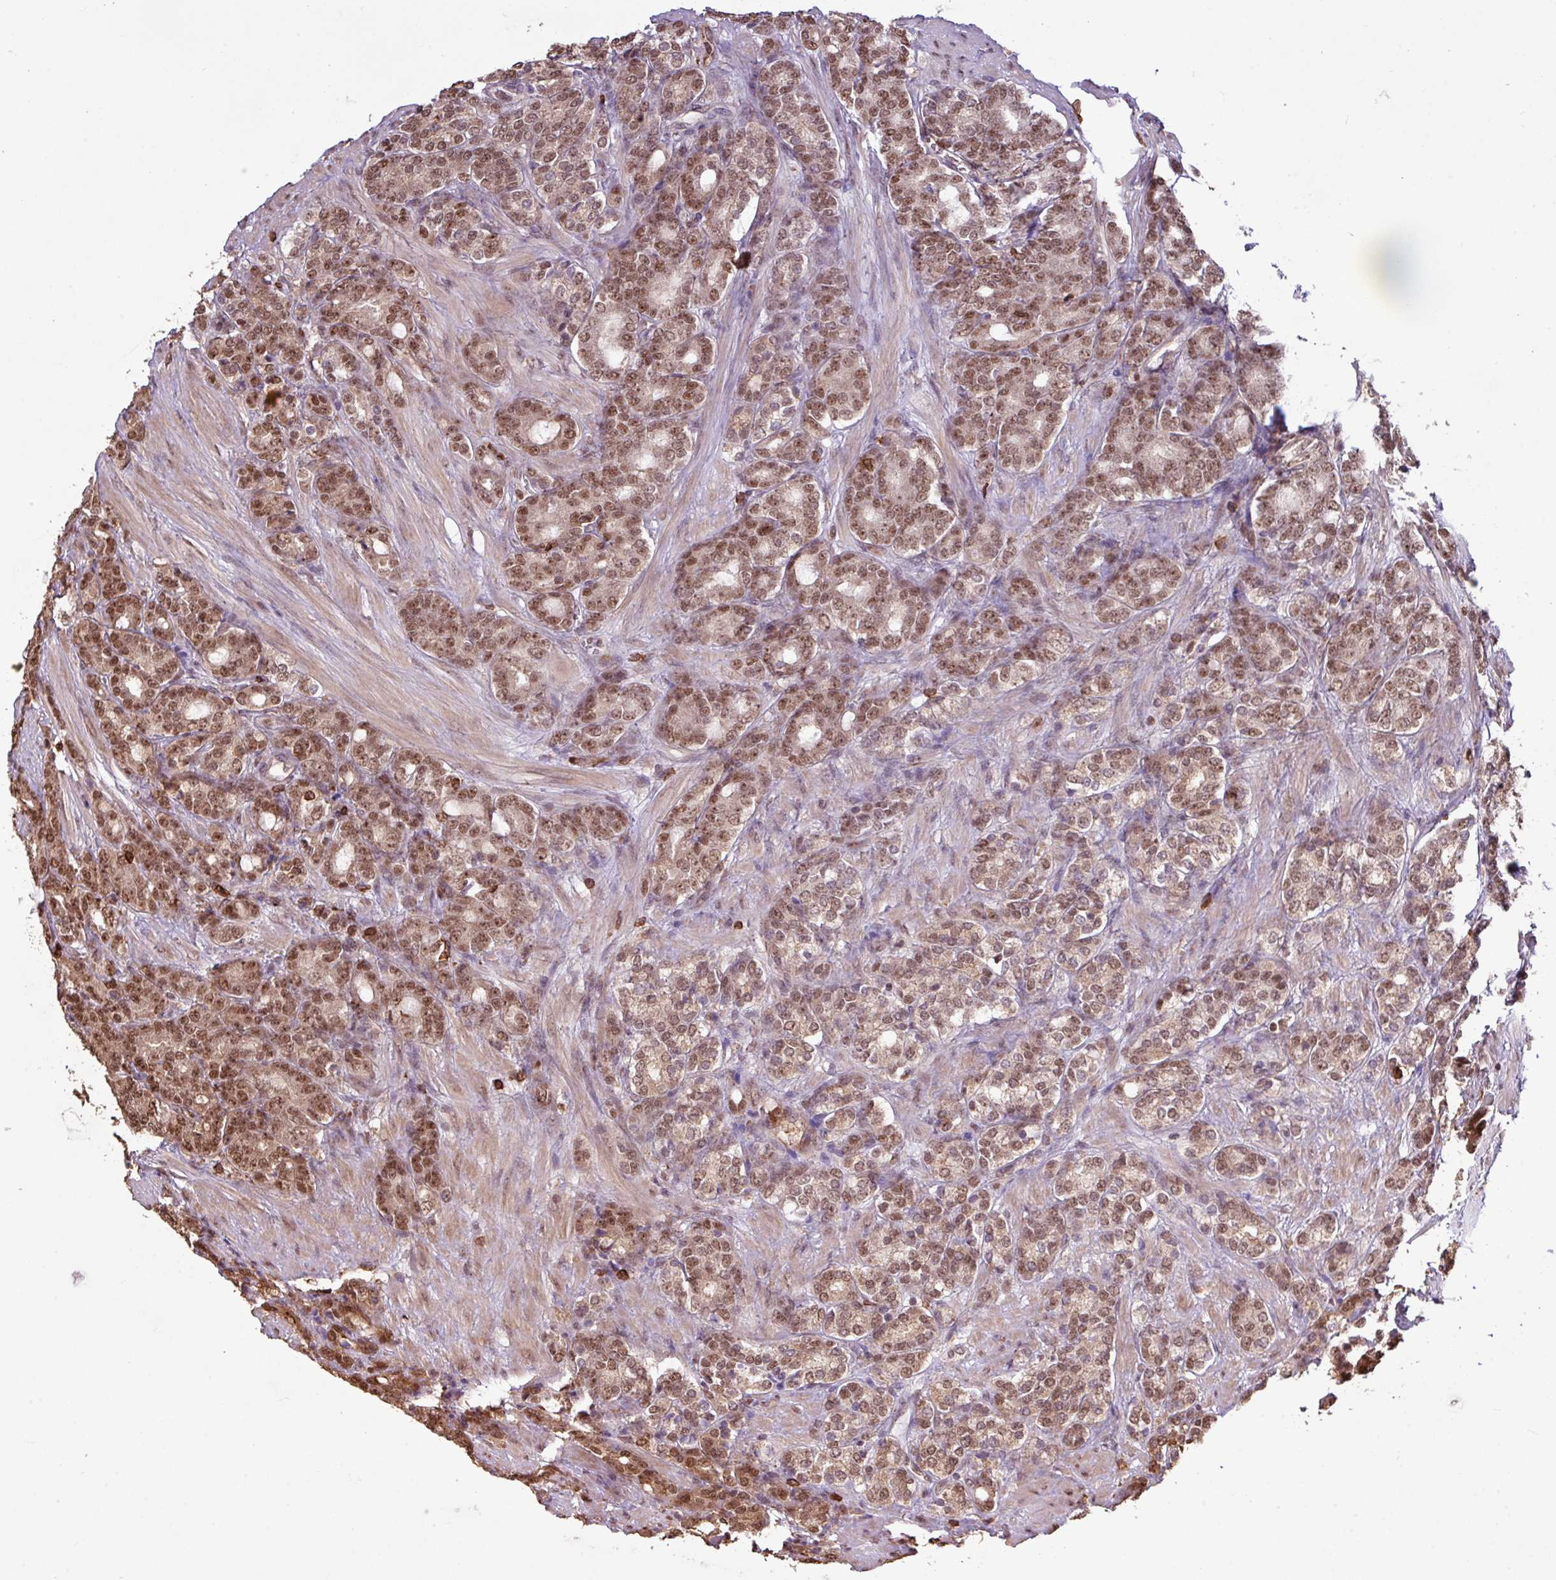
{"staining": {"intensity": "moderate", "quantity": ">75%", "location": "cytoplasmic/membranous,nuclear"}, "tissue": "prostate cancer", "cell_type": "Tumor cells", "image_type": "cancer", "snomed": [{"axis": "morphology", "description": "Adenocarcinoma, High grade"}, {"axis": "topography", "description": "Prostate"}], "caption": "Prostate cancer (adenocarcinoma (high-grade)) stained for a protein exhibits moderate cytoplasmic/membranous and nuclear positivity in tumor cells. (IHC, brightfield microscopy, high magnification).", "gene": "GON7", "patient": {"sex": "male", "age": 62}}